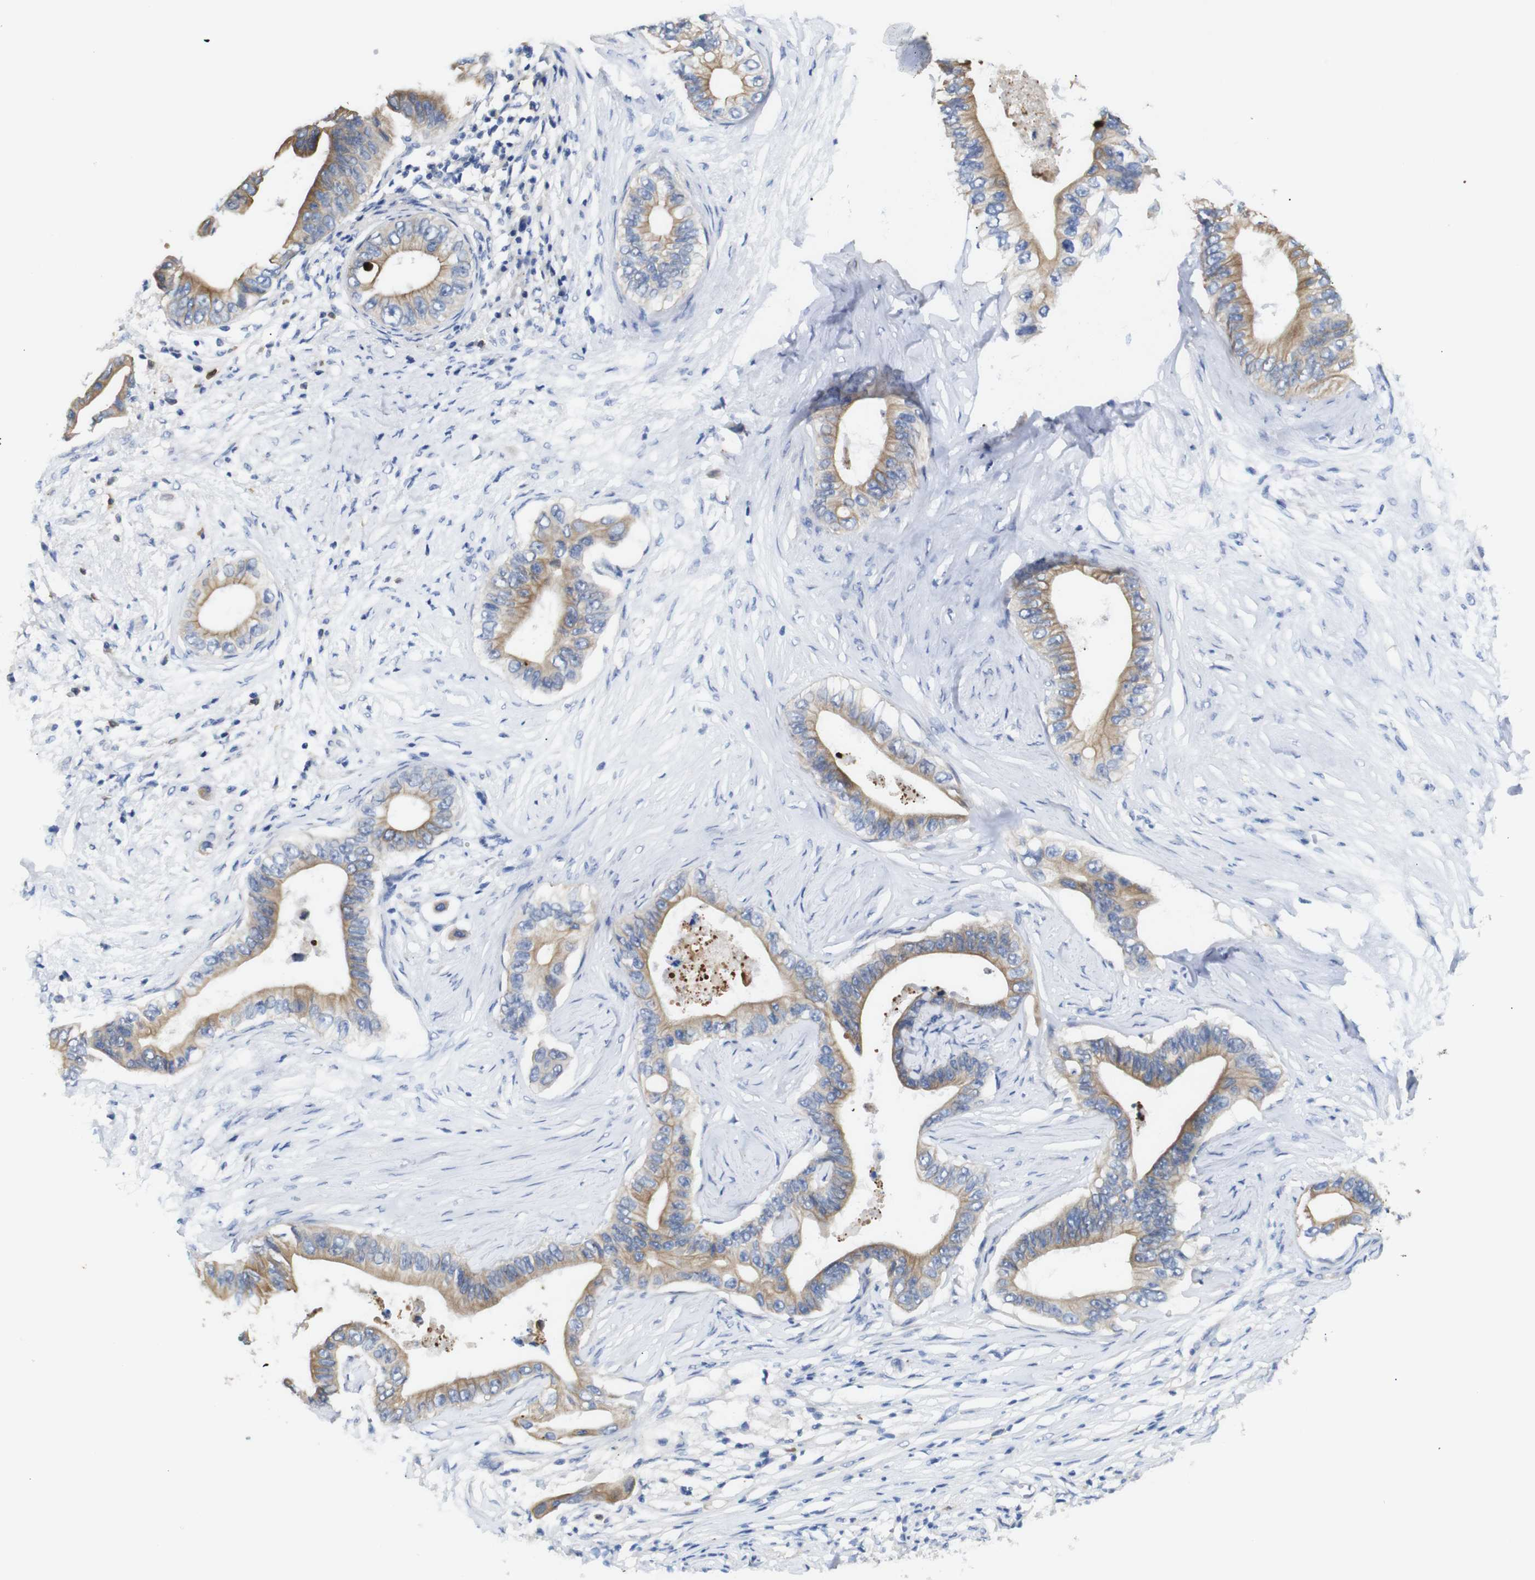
{"staining": {"intensity": "moderate", "quantity": ">75%", "location": "cytoplasmic/membranous"}, "tissue": "pancreatic cancer", "cell_type": "Tumor cells", "image_type": "cancer", "snomed": [{"axis": "morphology", "description": "Adenocarcinoma, NOS"}, {"axis": "topography", "description": "Pancreas"}], "caption": "Immunohistochemistry micrograph of adenocarcinoma (pancreatic) stained for a protein (brown), which exhibits medium levels of moderate cytoplasmic/membranous positivity in approximately >75% of tumor cells.", "gene": "ALOX15", "patient": {"sex": "male", "age": 77}}